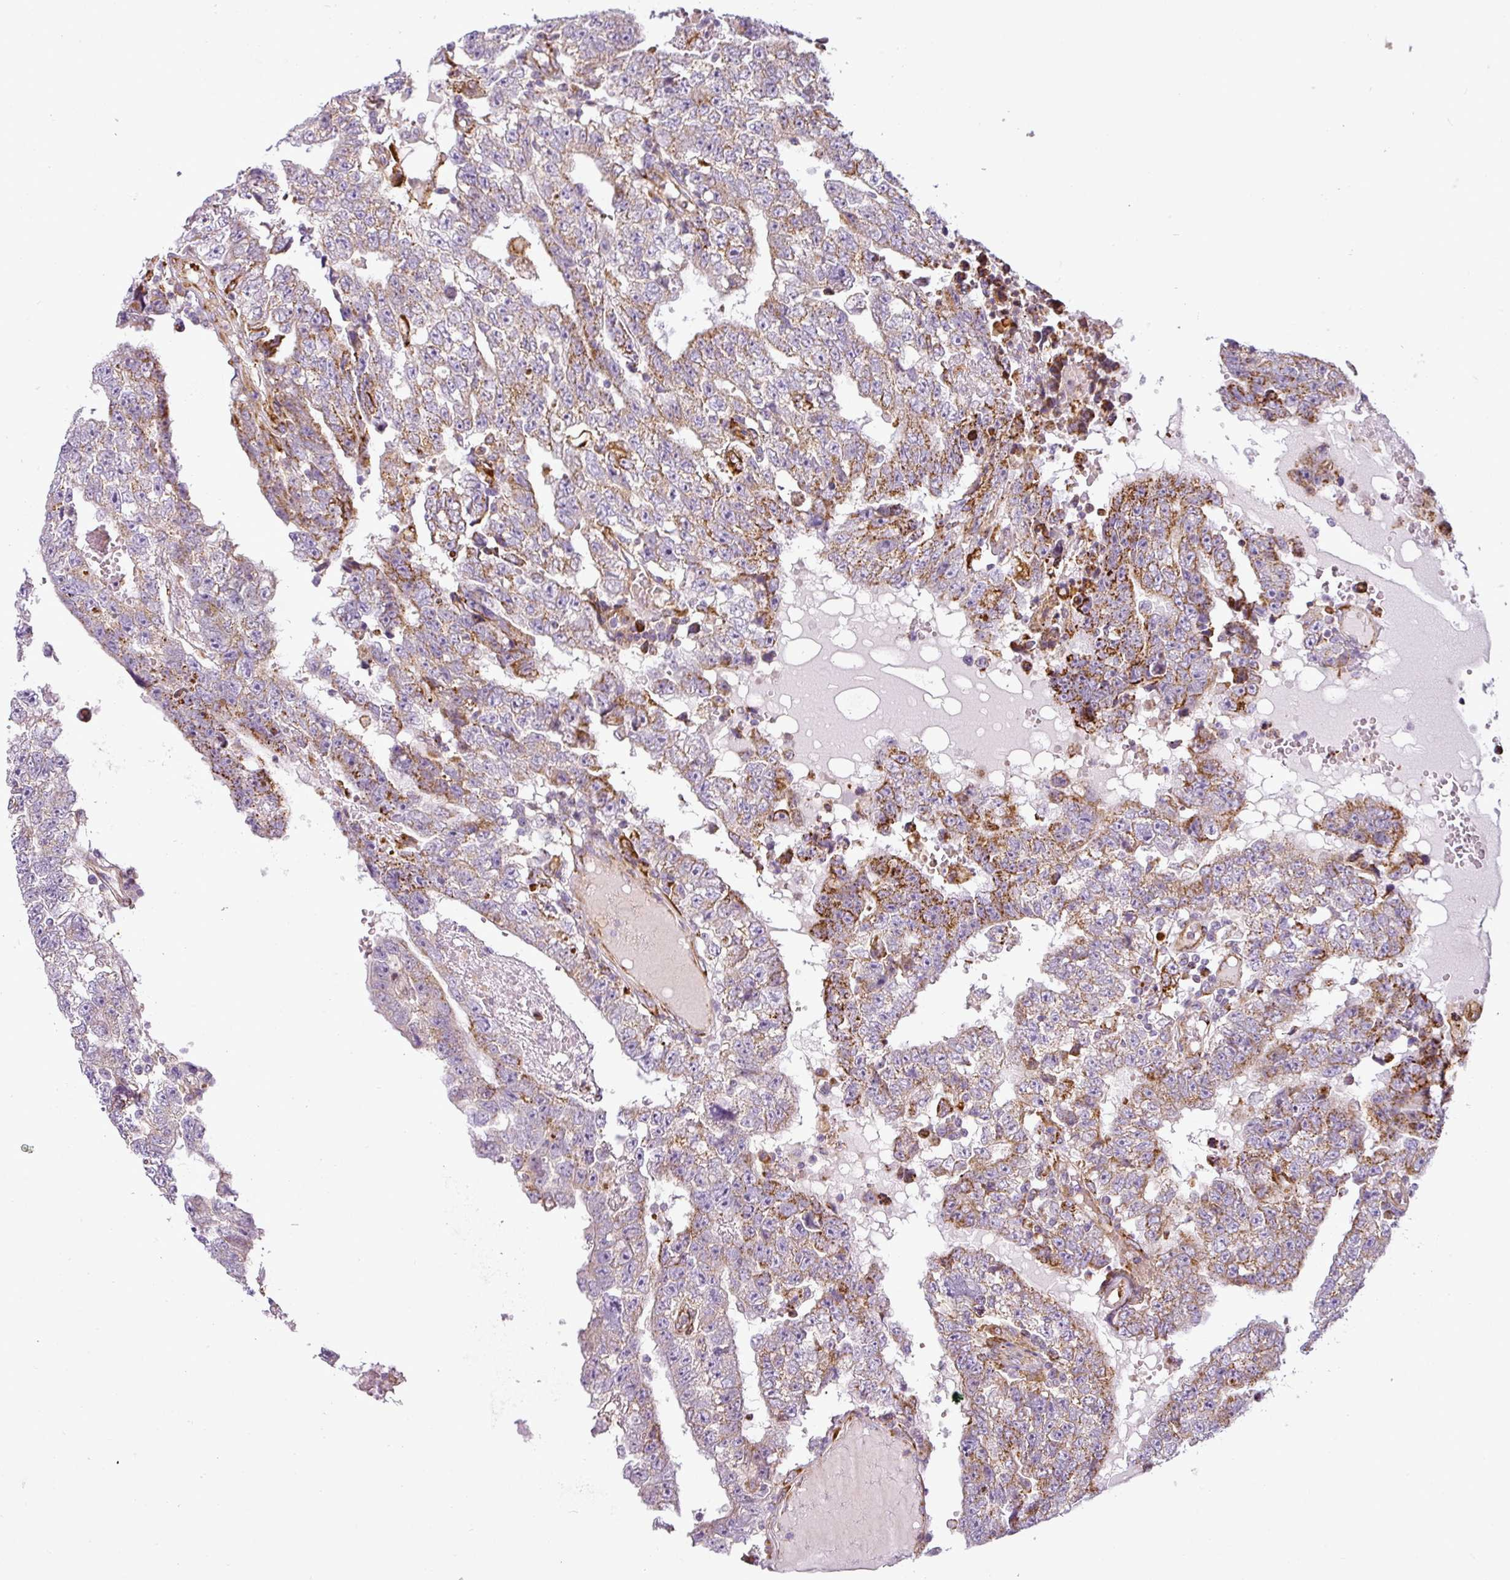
{"staining": {"intensity": "moderate", "quantity": "<25%", "location": "cytoplasmic/membranous"}, "tissue": "testis cancer", "cell_type": "Tumor cells", "image_type": "cancer", "snomed": [{"axis": "morphology", "description": "Carcinoma, Embryonal, NOS"}, {"axis": "topography", "description": "Testis"}], "caption": "Immunohistochemical staining of testis cancer (embryonal carcinoma) reveals low levels of moderate cytoplasmic/membranous expression in about <25% of tumor cells.", "gene": "ANKRD18A", "patient": {"sex": "male", "age": 25}}